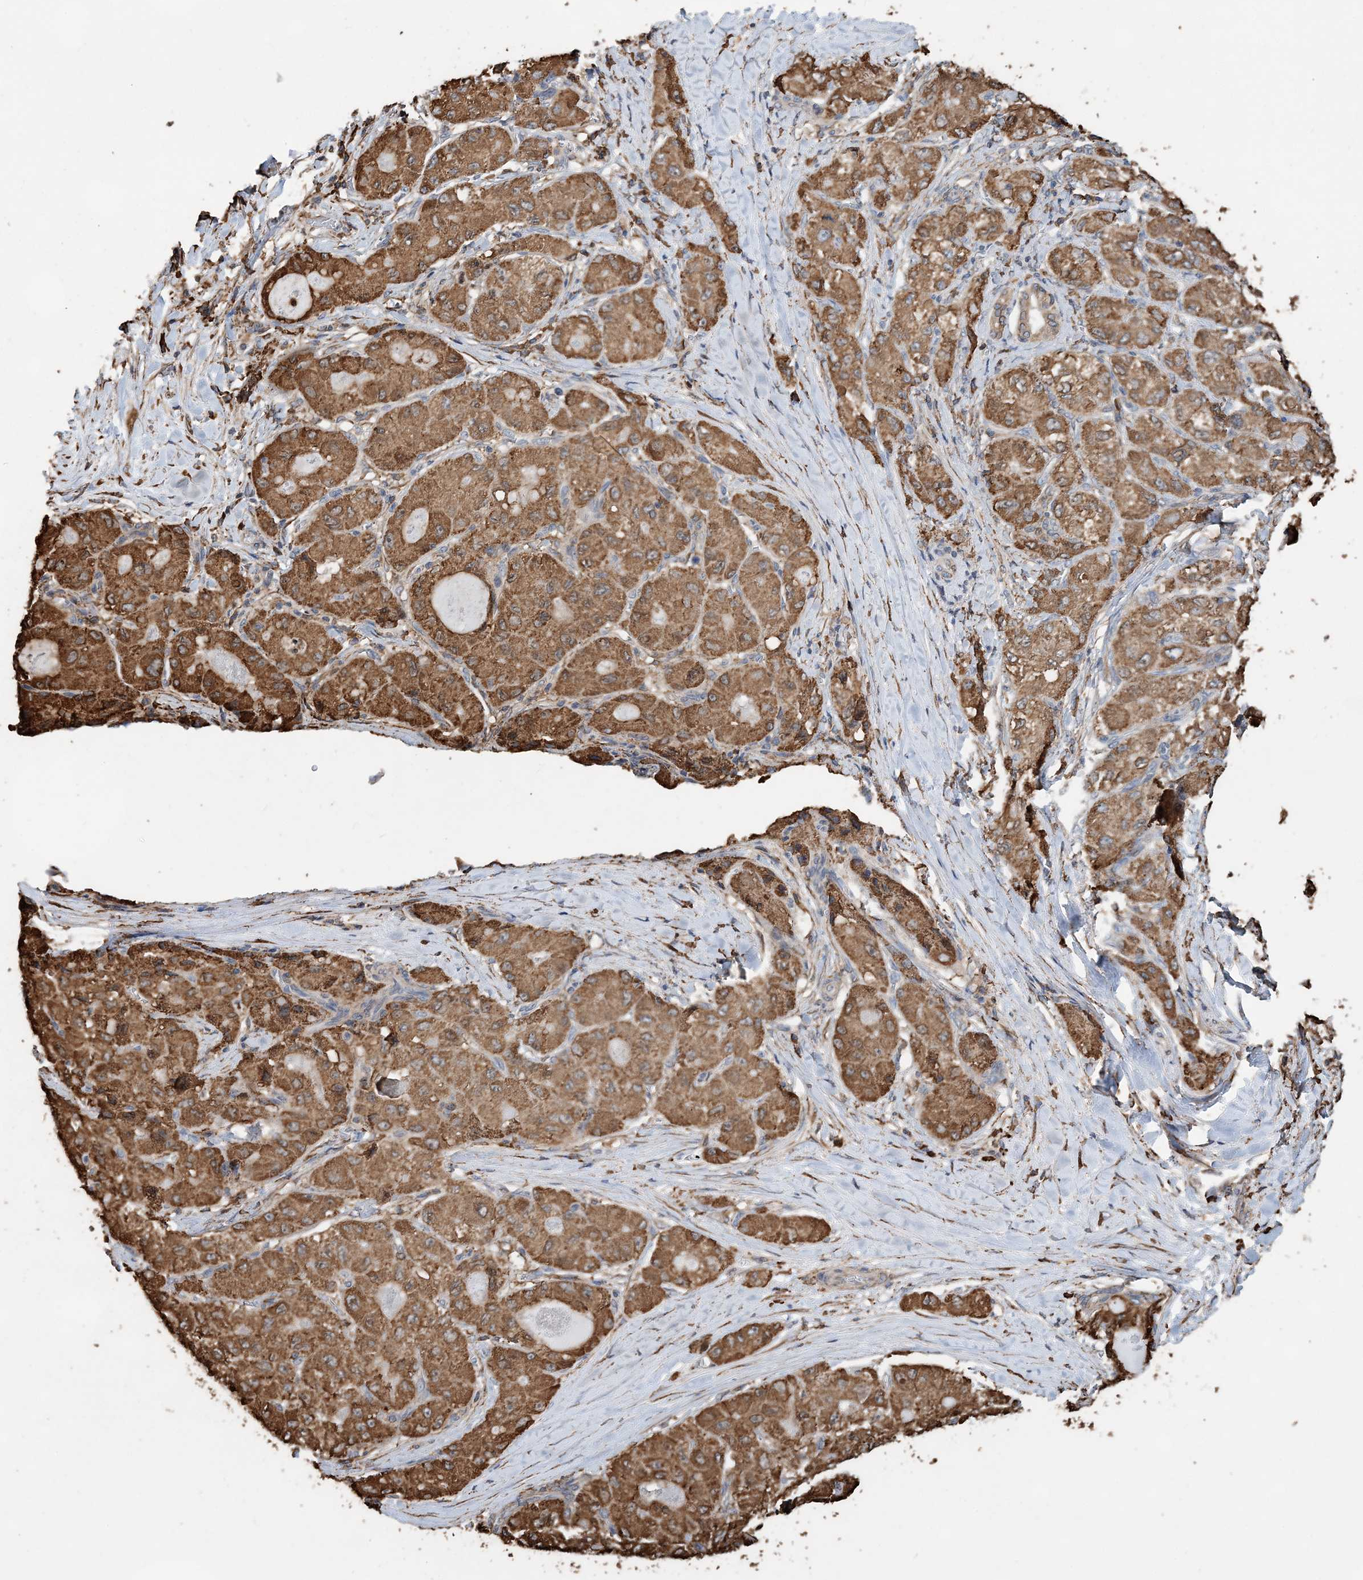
{"staining": {"intensity": "moderate", "quantity": ">75%", "location": "cytoplasmic/membranous"}, "tissue": "liver cancer", "cell_type": "Tumor cells", "image_type": "cancer", "snomed": [{"axis": "morphology", "description": "Carcinoma, Hepatocellular, NOS"}, {"axis": "topography", "description": "Liver"}], "caption": "A high-resolution photomicrograph shows immunohistochemistry (IHC) staining of hepatocellular carcinoma (liver), which reveals moderate cytoplasmic/membranous staining in approximately >75% of tumor cells.", "gene": "WDR12", "patient": {"sex": "male", "age": 80}}